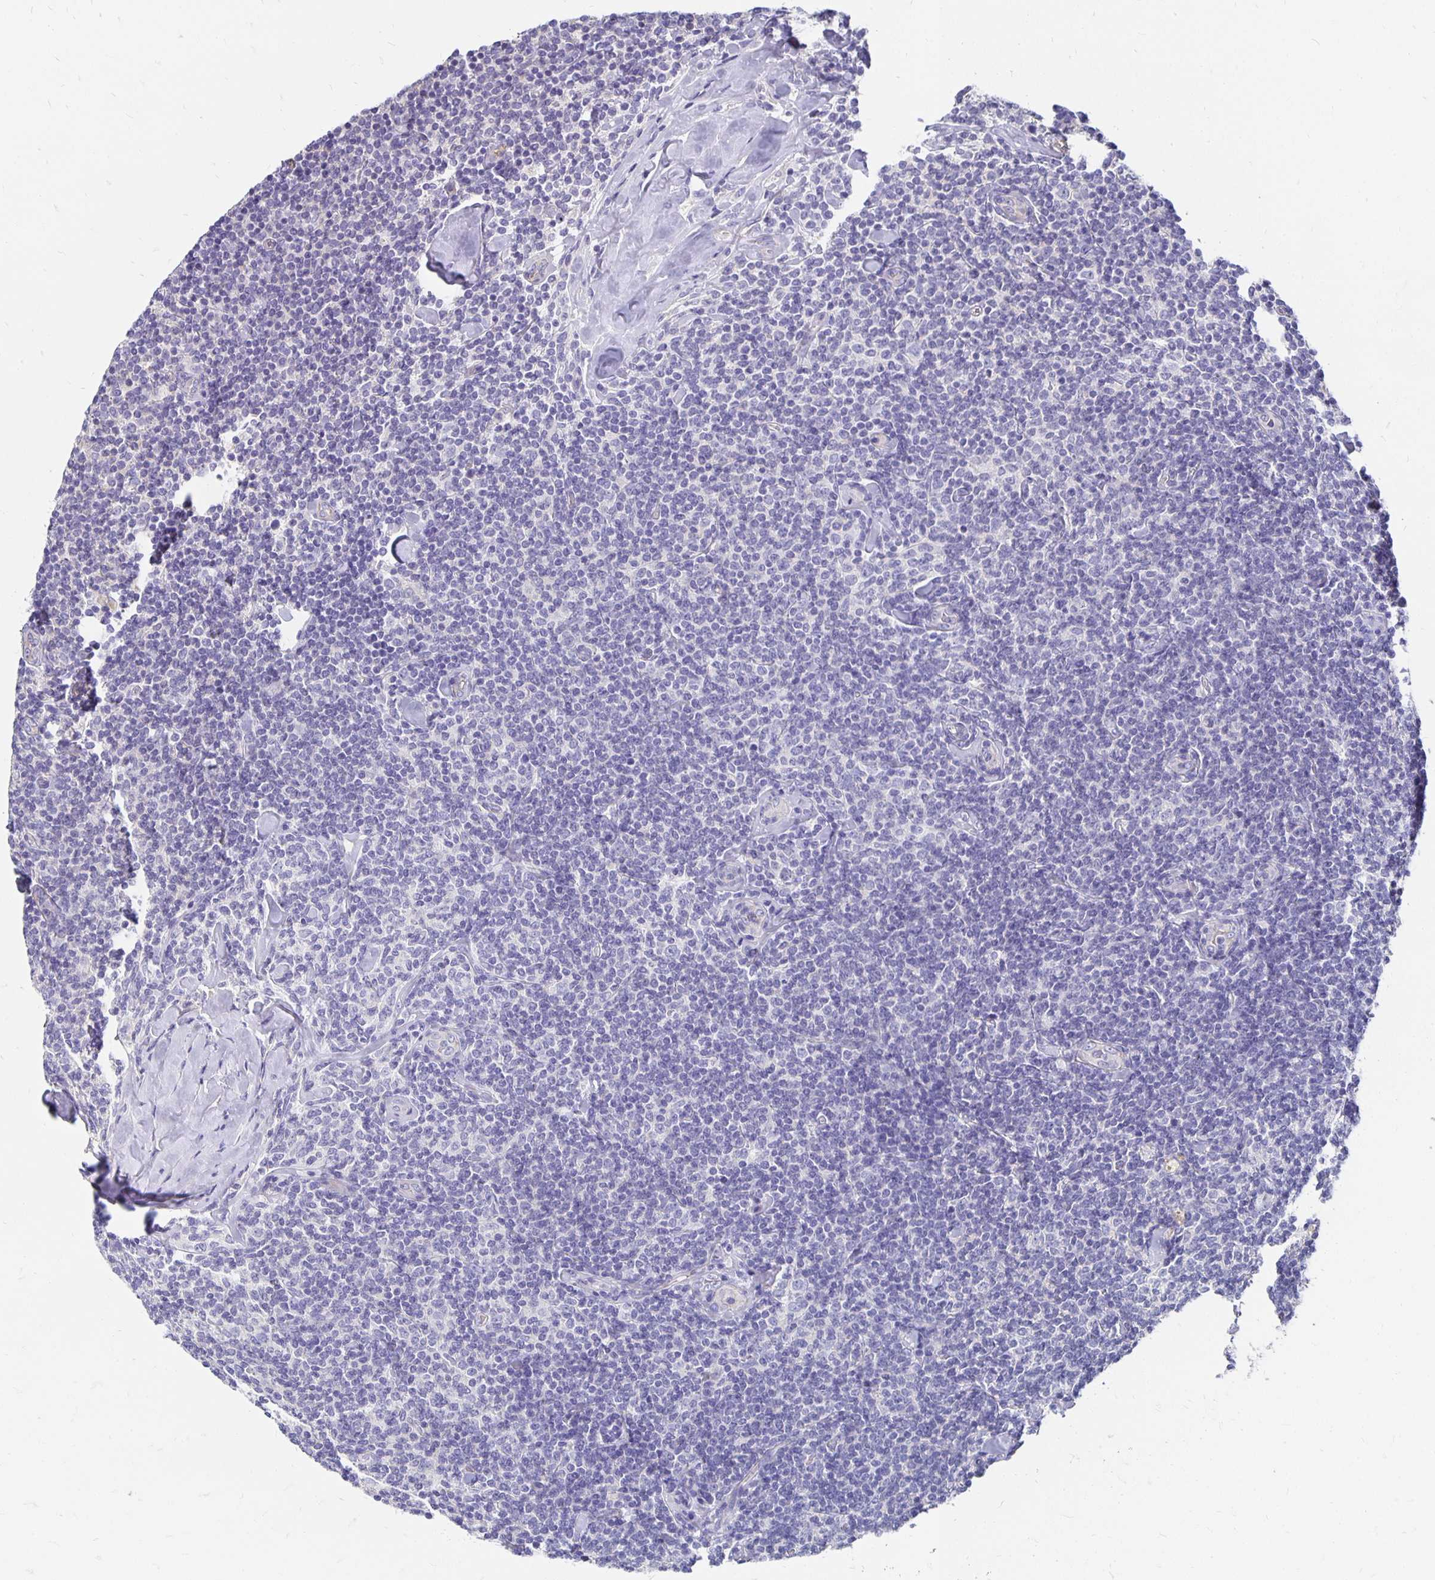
{"staining": {"intensity": "negative", "quantity": "none", "location": "none"}, "tissue": "lymphoma", "cell_type": "Tumor cells", "image_type": "cancer", "snomed": [{"axis": "morphology", "description": "Malignant lymphoma, non-Hodgkin's type, Low grade"}, {"axis": "topography", "description": "Lymph node"}], "caption": "Immunohistochemical staining of lymphoma displays no significant positivity in tumor cells.", "gene": "APOB", "patient": {"sex": "female", "age": 56}}